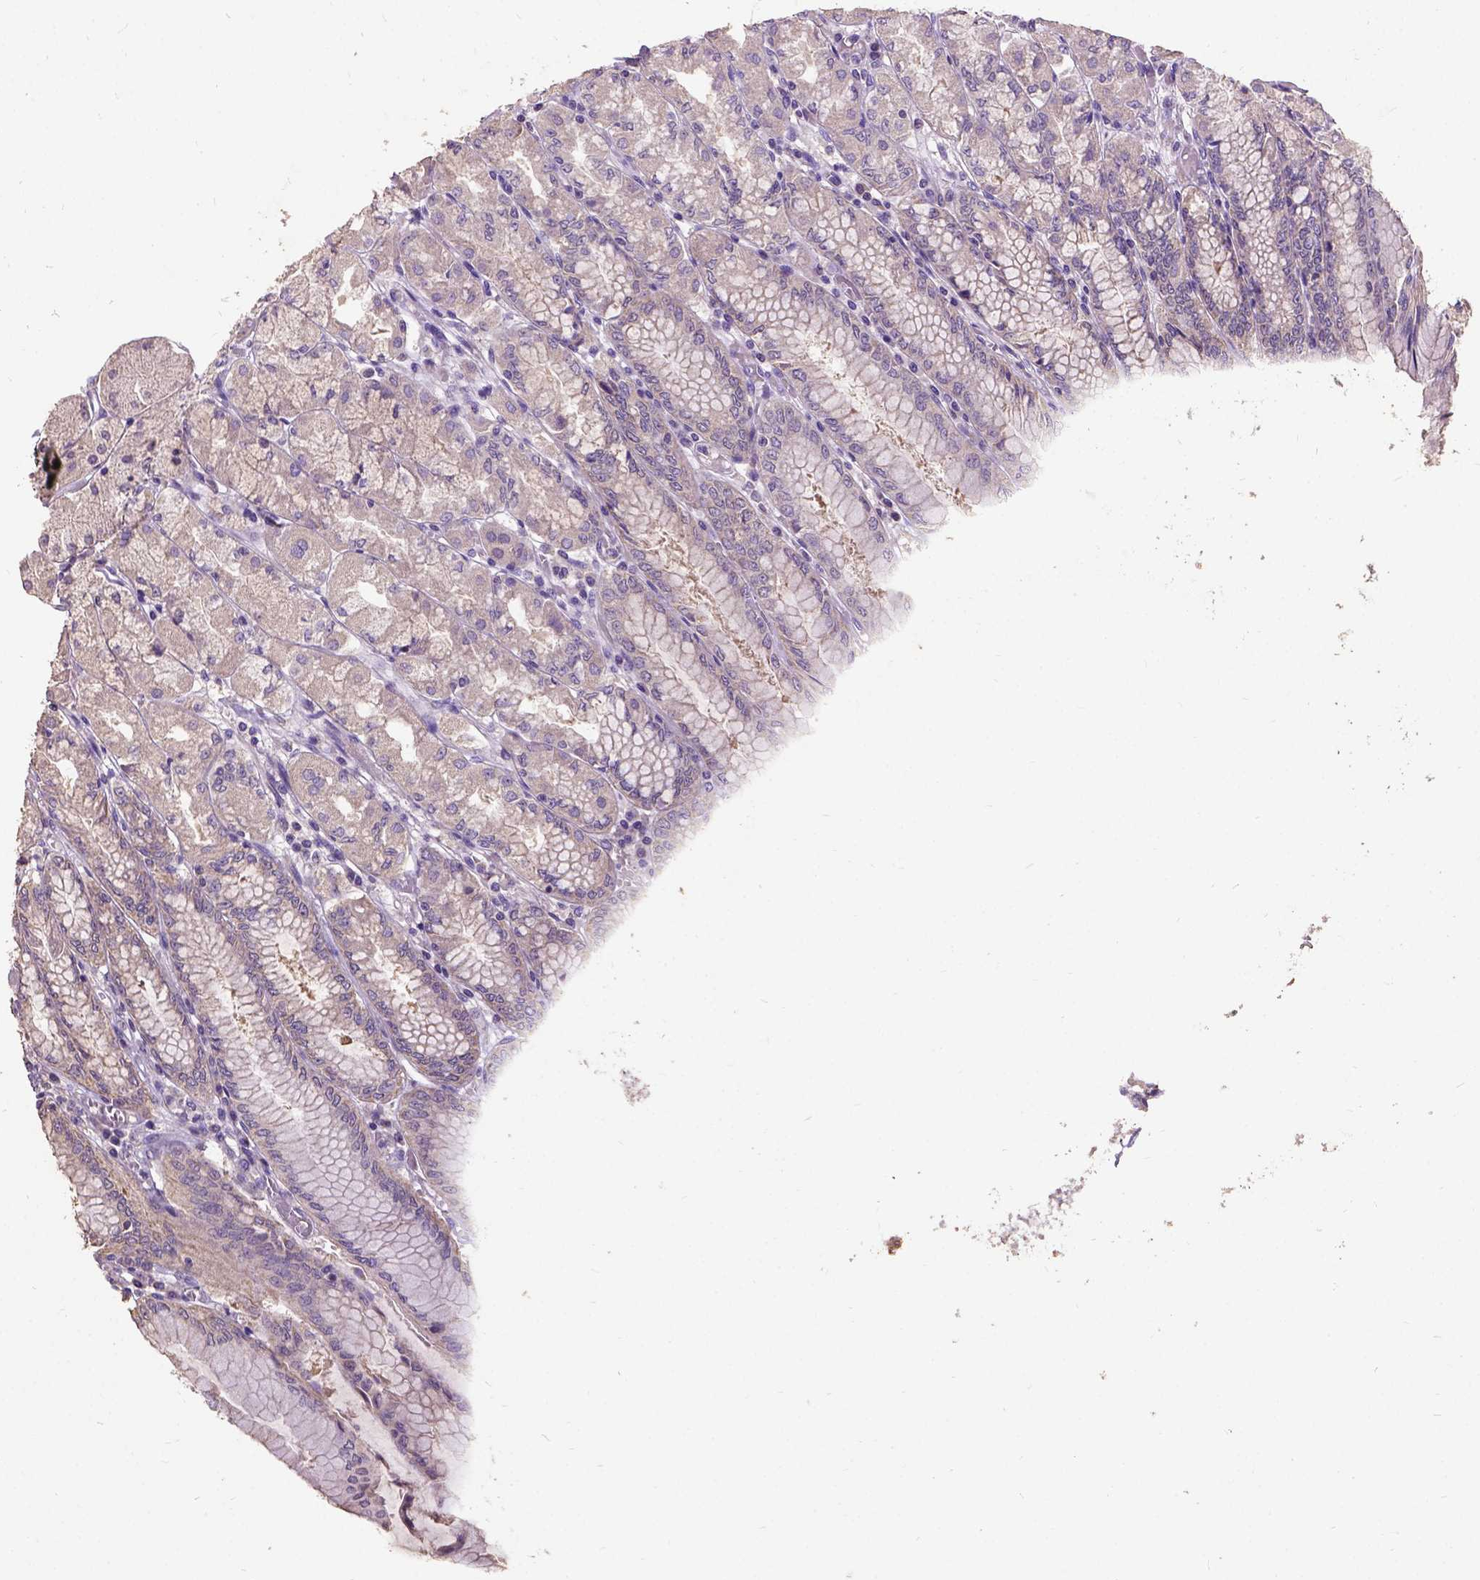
{"staining": {"intensity": "negative", "quantity": "none", "location": "none"}, "tissue": "stomach", "cell_type": "Glandular cells", "image_type": "normal", "snomed": [{"axis": "morphology", "description": "Normal tissue, NOS"}, {"axis": "topography", "description": "Stomach, upper"}], "caption": "The micrograph shows no staining of glandular cells in normal stomach. (DAB (3,3'-diaminobenzidine) immunohistochemistry (IHC) with hematoxylin counter stain).", "gene": "DQX1", "patient": {"sex": "male", "age": 69}}